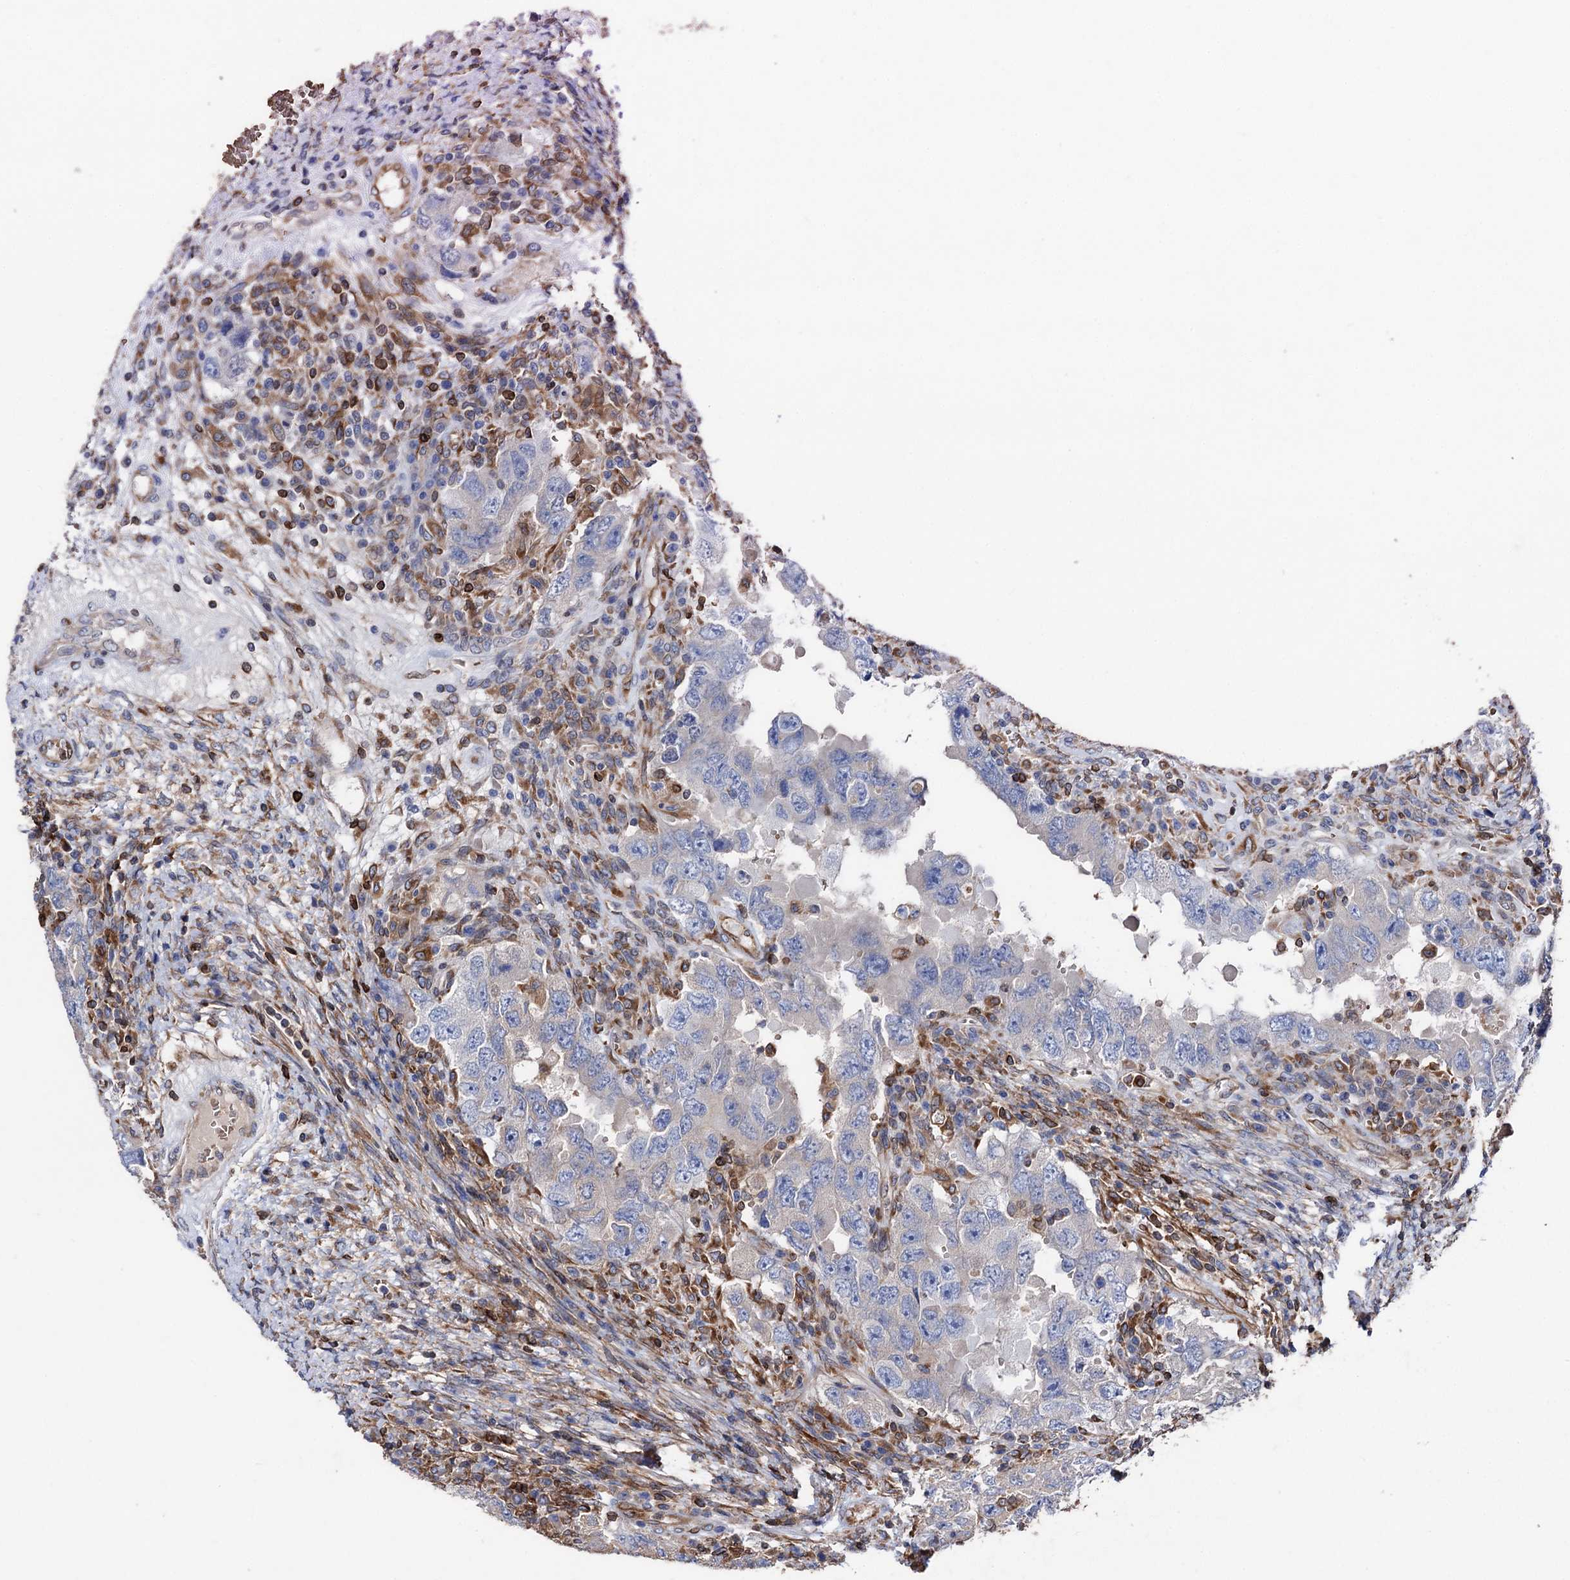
{"staining": {"intensity": "negative", "quantity": "none", "location": "none"}, "tissue": "testis cancer", "cell_type": "Tumor cells", "image_type": "cancer", "snomed": [{"axis": "morphology", "description": "Carcinoma, Embryonal, NOS"}, {"axis": "topography", "description": "Testis"}], "caption": "Immunohistochemistry (IHC) histopathology image of neoplastic tissue: testis cancer stained with DAB (3,3'-diaminobenzidine) exhibits no significant protein staining in tumor cells. The staining is performed using DAB (3,3'-diaminobenzidine) brown chromogen with nuclei counter-stained in using hematoxylin.", "gene": "STING1", "patient": {"sex": "male", "age": 26}}